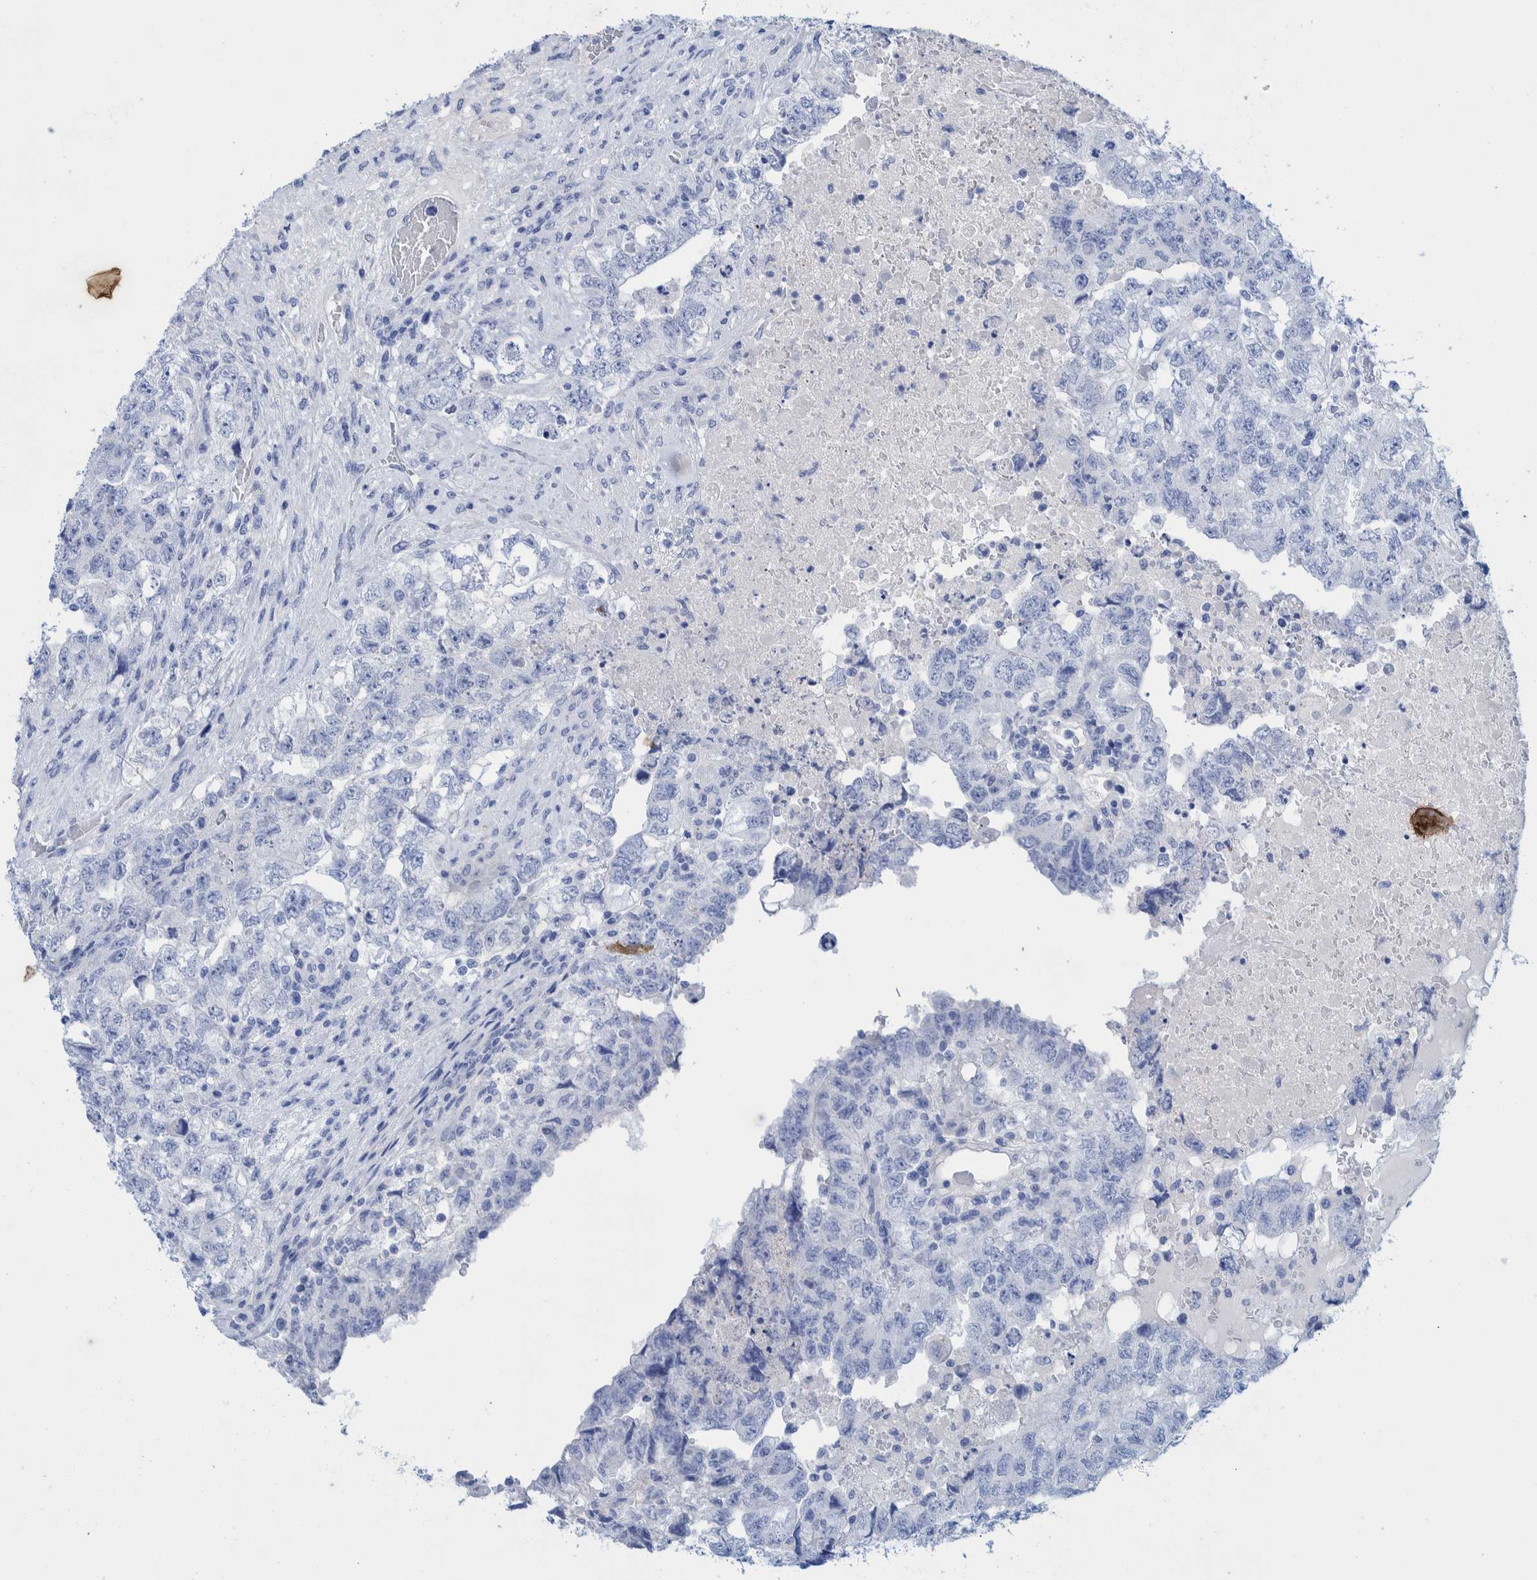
{"staining": {"intensity": "negative", "quantity": "none", "location": "none"}, "tissue": "testis cancer", "cell_type": "Tumor cells", "image_type": "cancer", "snomed": [{"axis": "morphology", "description": "Carcinoma, Embryonal, NOS"}, {"axis": "topography", "description": "Testis"}], "caption": "DAB immunohistochemical staining of human embryonal carcinoma (testis) demonstrates no significant positivity in tumor cells.", "gene": "PERP", "patient": {"sex": "male", "age": 36}}